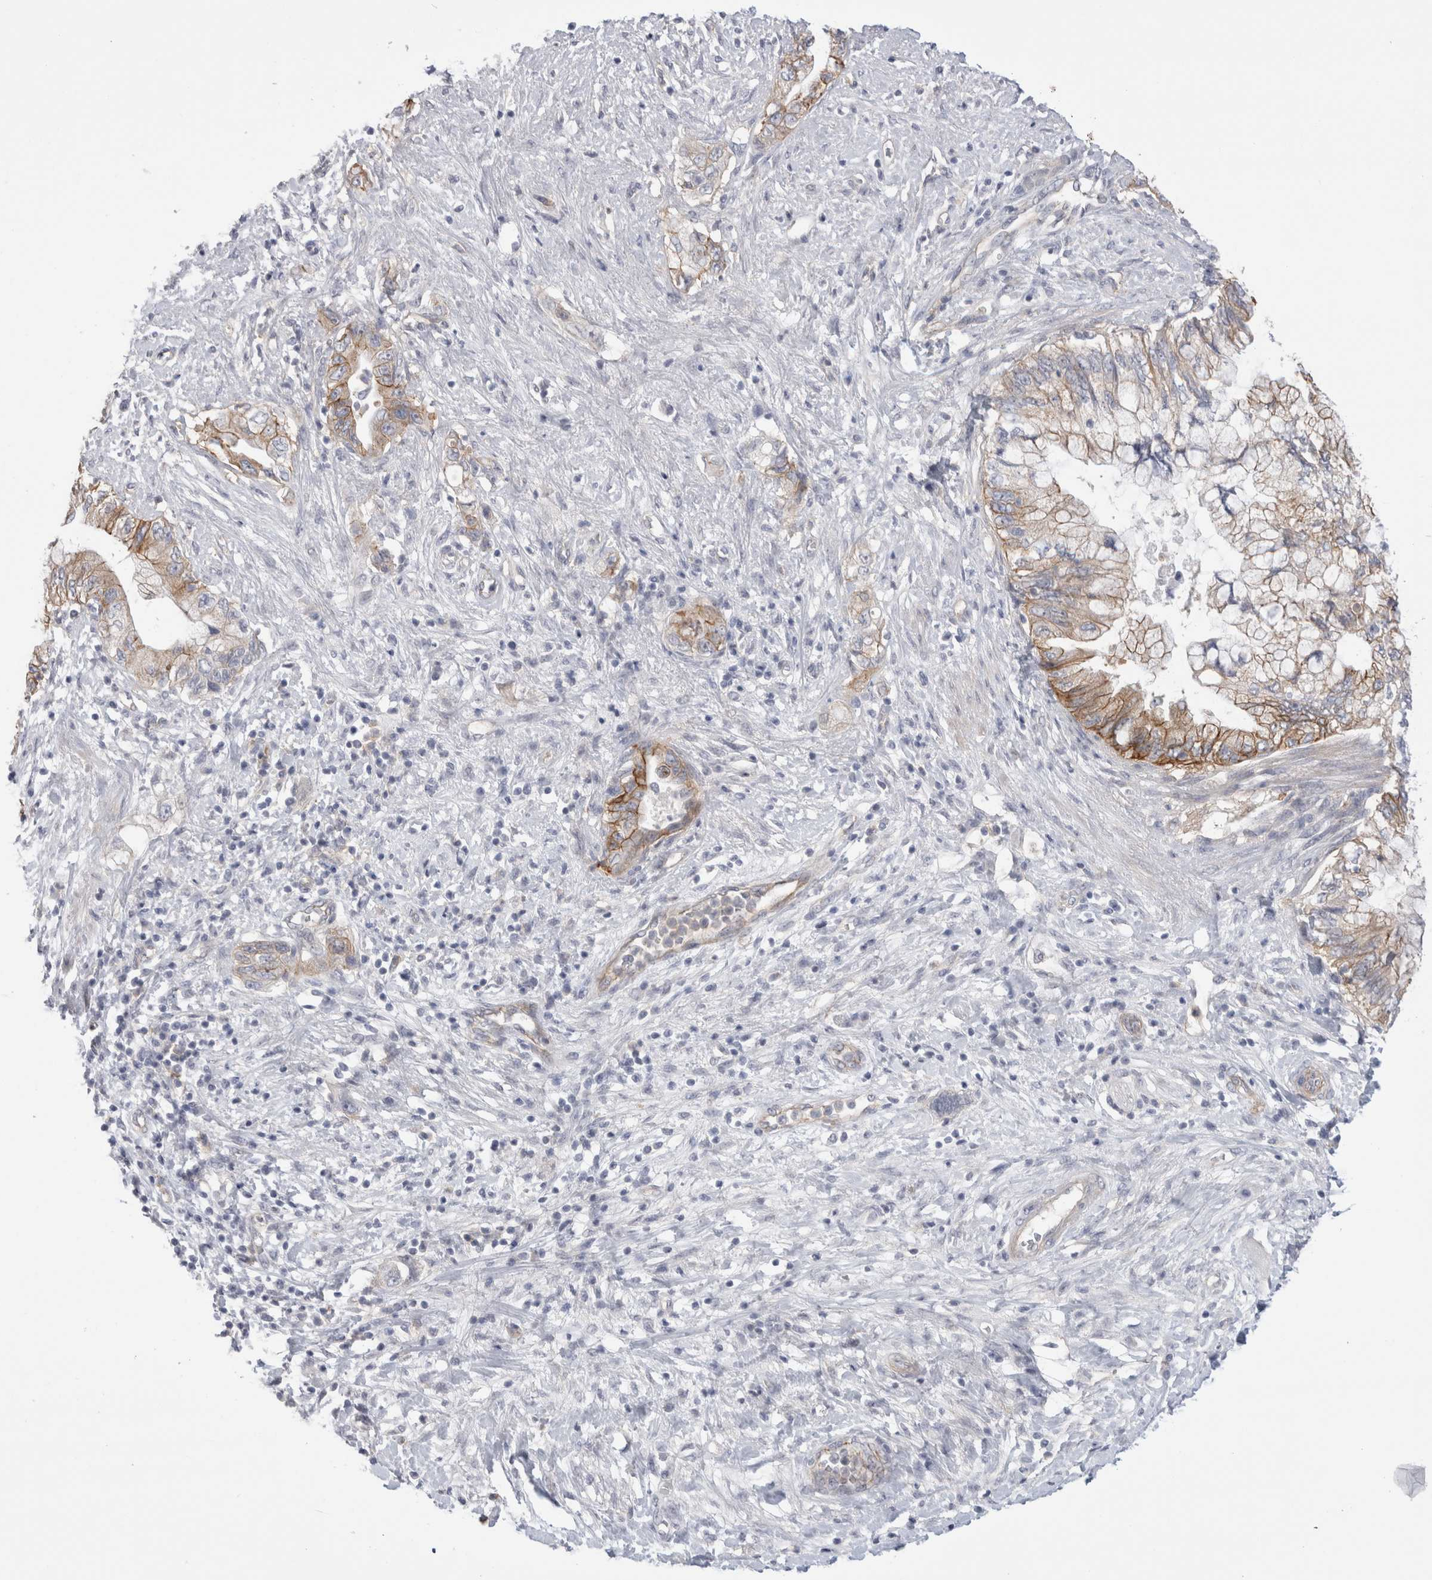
{"staining": {"intensity": "moderate", "quantity": ">75%", "location": "cytoplasmic/membranous"}, "tissue": "pancreatic cancer", "cell_type": "Tumor cells", "image_type": "cancer", "snomed": [{"axis": "morphology", "description": "Adenocarcinoma, NOS"}, {"axis": "topography", "description": "Pancreas"}], "caption": "This histopathology image demonstrates immunohistochemistry staining of pancreatic adenocarcinoma, with medium moderate cytoplasmic/membranous staining in approximately >75% of tumor cells.", "gene": "VANGL1", "patient": {"sex": "female", "age": 73}}